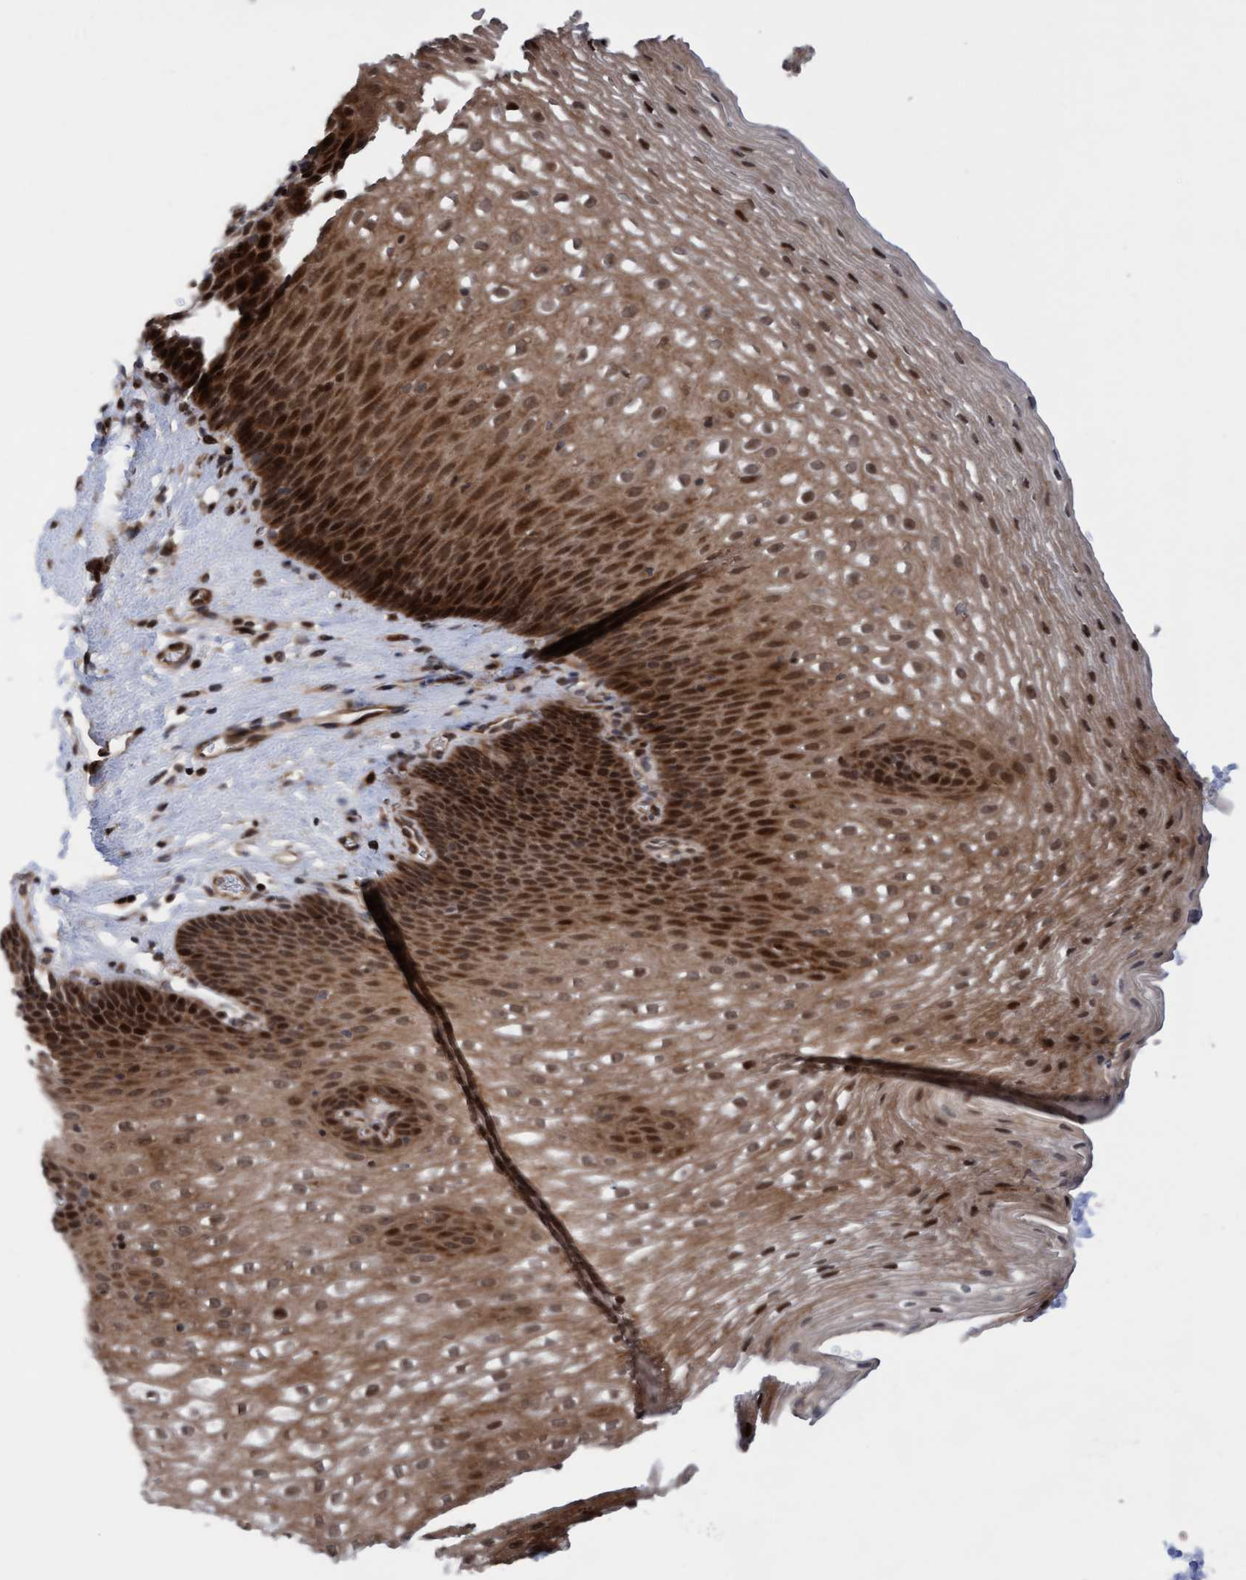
{"staining": {"intensity": "moderate", "quantity": ">75%", "location": "cytoplasmic/membranous,nuclear"}, "tissue": "esophagus", "cell_type": "Squamous epithelial cells", "image_type": "normal", "snomed": [{"axis": "morphology", "description": "Normal tissue, NOS"}, {"axis": "topography", "description": "Esophagus"}], "caption": "A histopathology image of human esophagus stained for a protein exhibits moderate cytoplasmic/membranous,nuclear brown staining in squamous epithelial cells. (DAB IHC with brightfield microscopy, high magnification).", "gene": "ITFG1", "patient": {"sex": "male", "age": 48}}